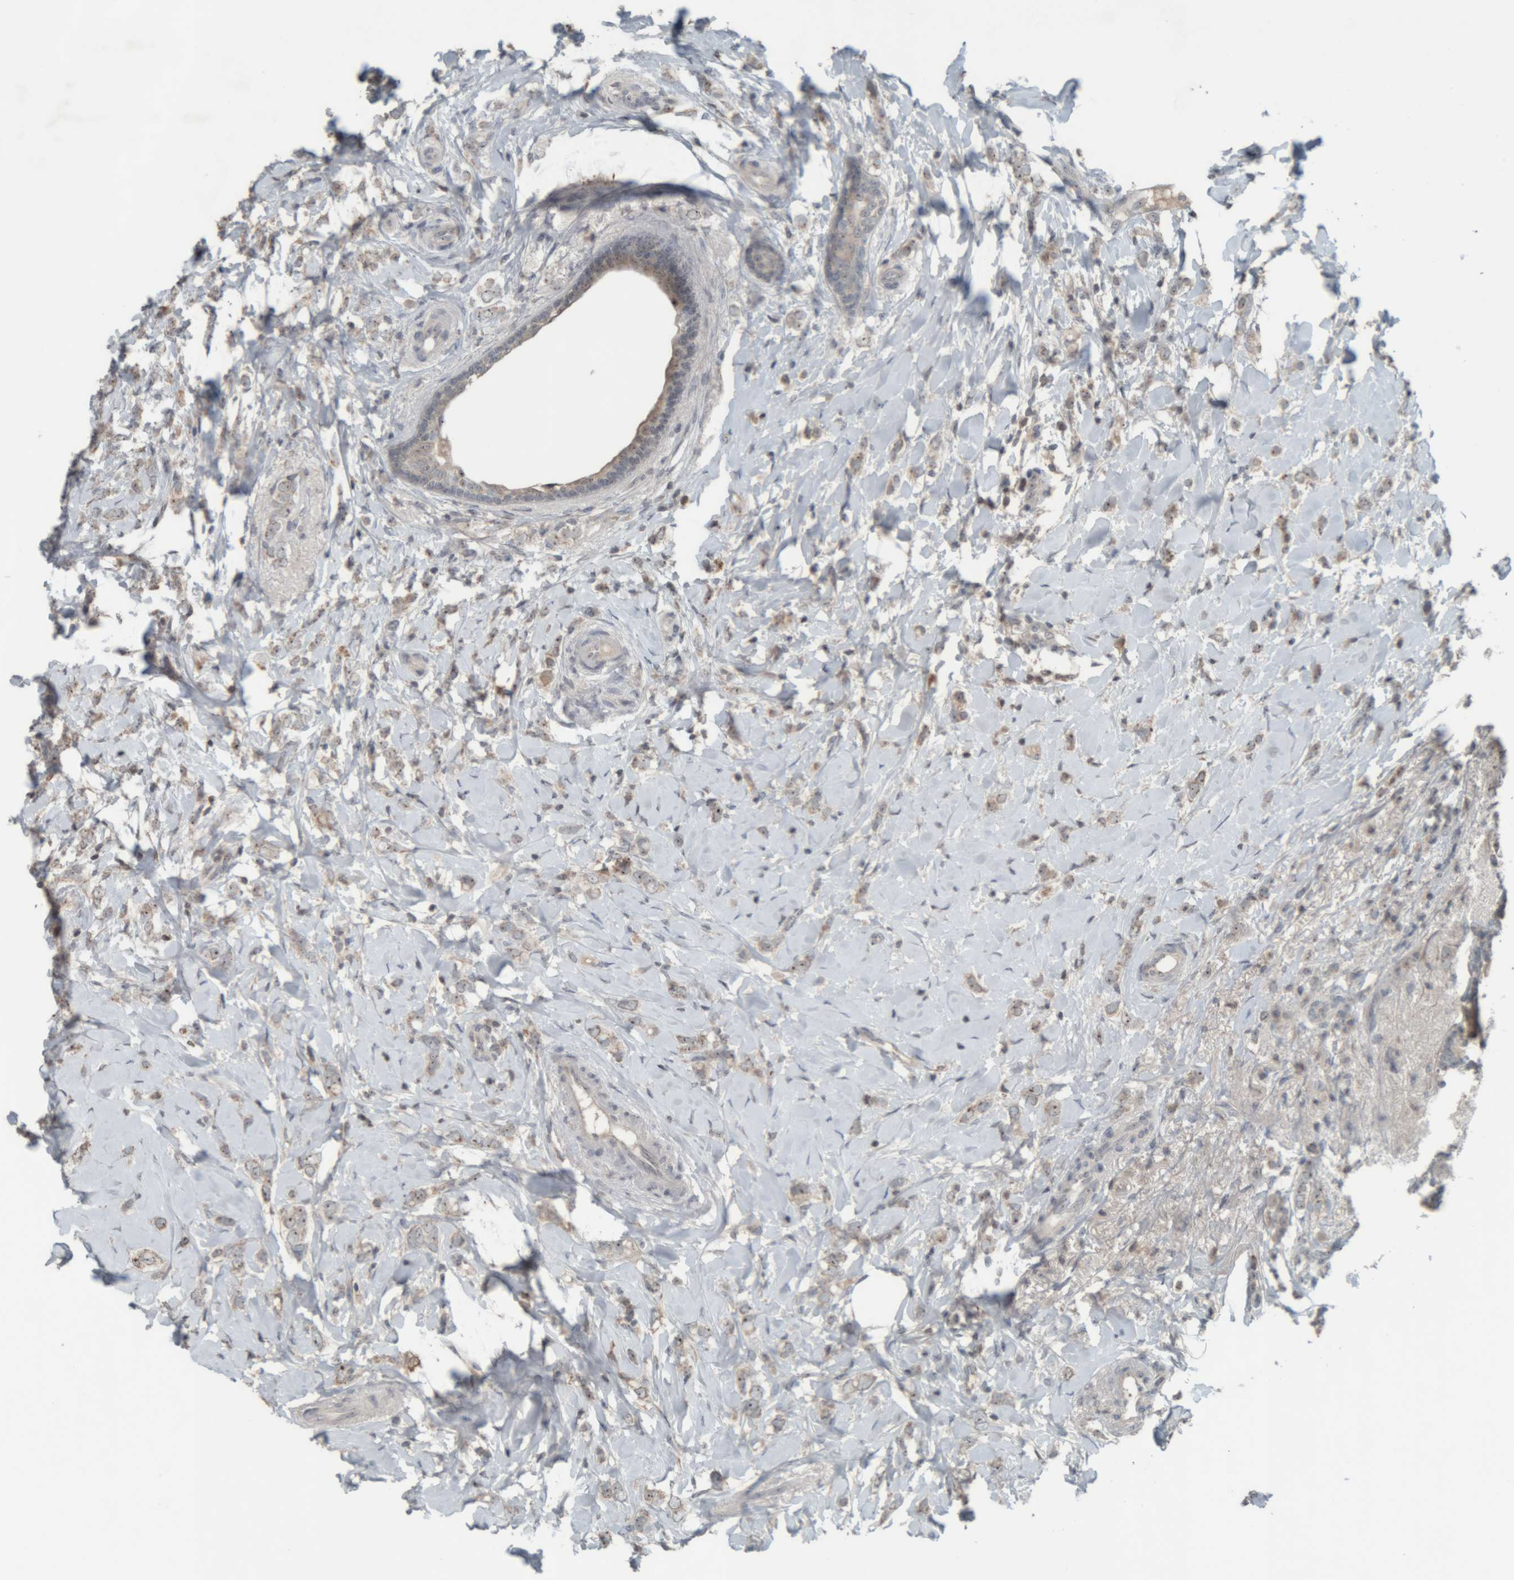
{"staining": {"intensity": "weak", "quantity": ">75%", "location": "cytoplasmic/membranous,nuclear"}, "tissue": "breast cancer", "cell_type": "Tumor cells", "image_type": "cancer", "snomed": [{"axis": "morphology", "description": "Normal tissue, NOS"}, {"axis": "morphology", "description": "Lobular carcinoma"}, {"axis": "topography", "description": "Breast"}], "caption": "Breast lobular carcinoma stained for a protein shows weak cytoplasmic/membranous and nuclear positivity in tumor cells. (DAB = brown stain, brightfield microscopy at high magnification).", "gene": "RPF1", "patient": {"sex": "female", "age": 47}}